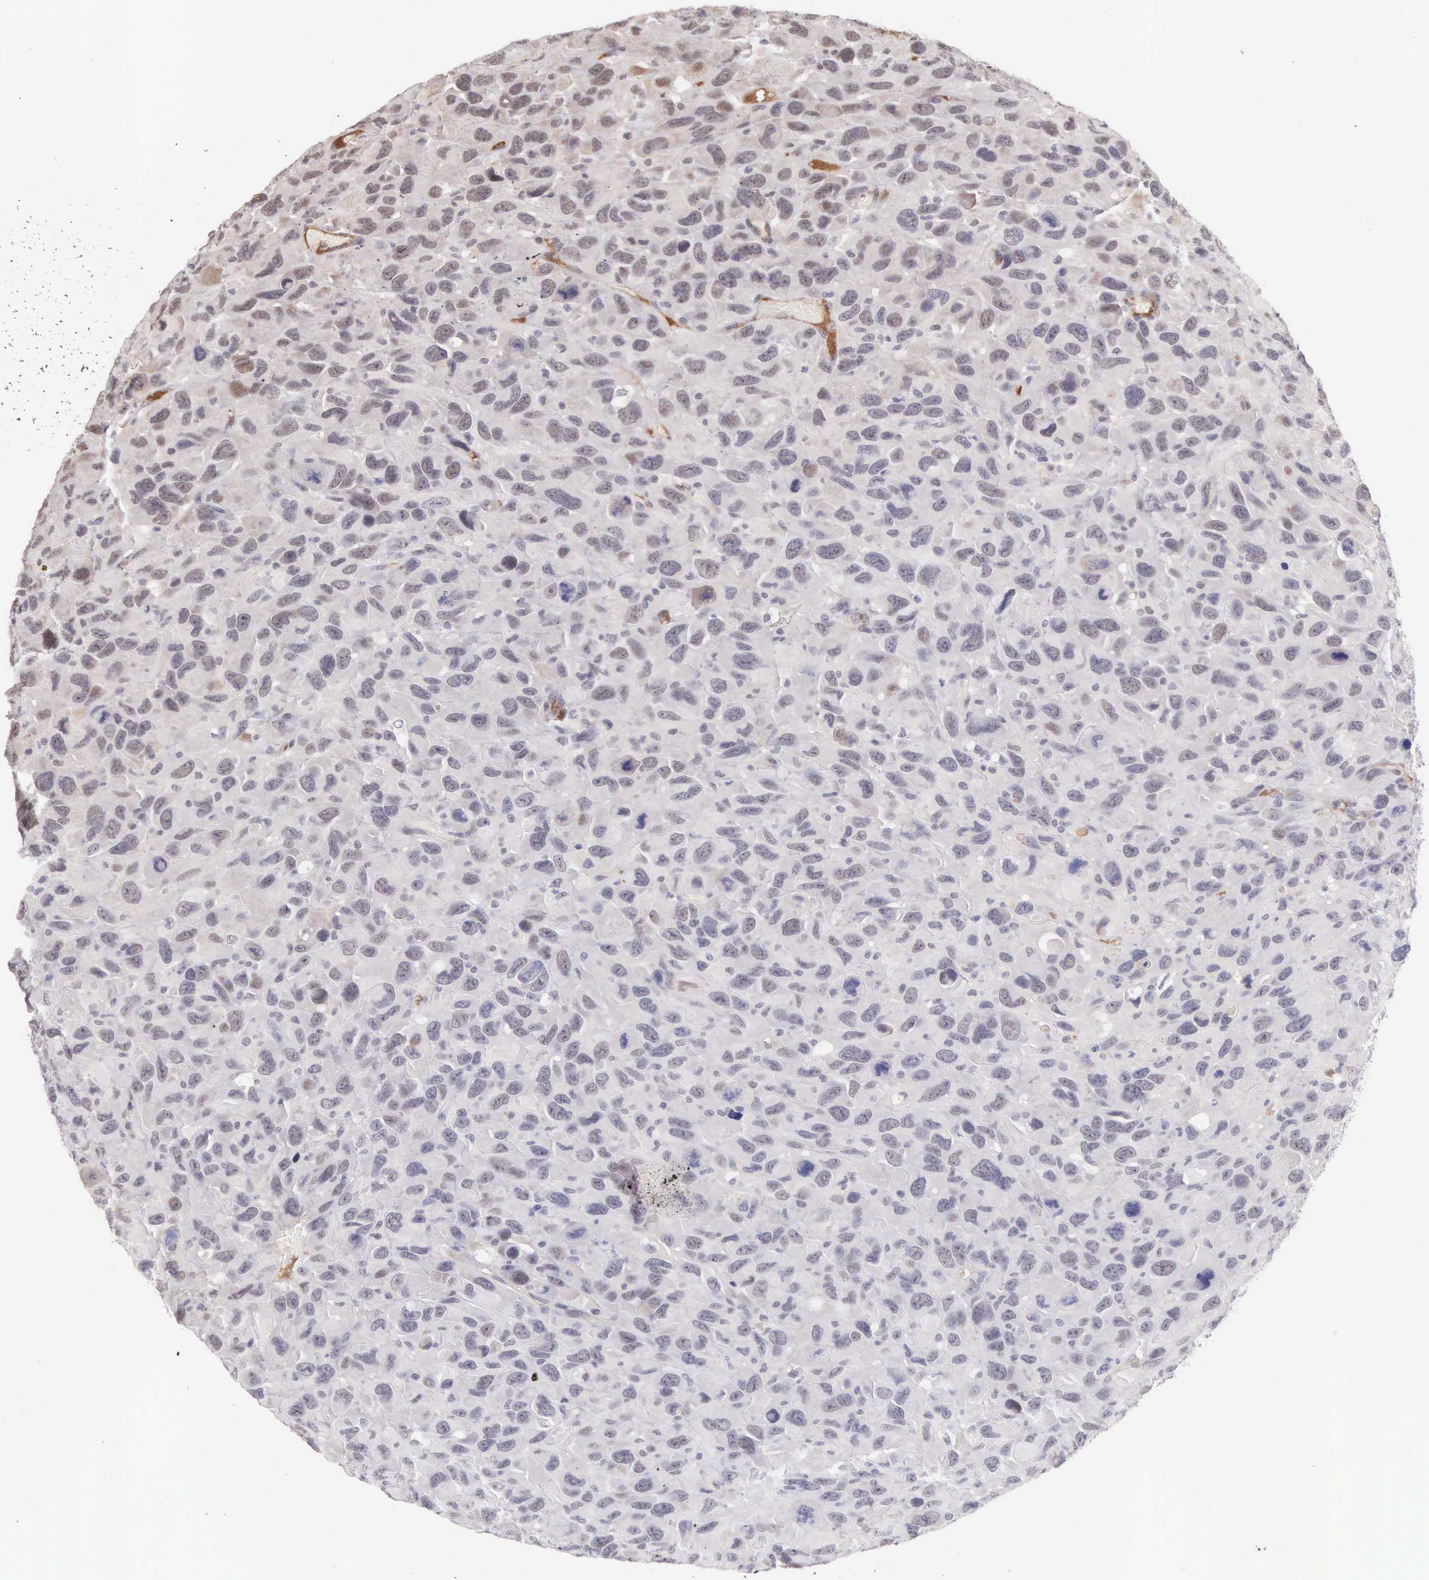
{"staining": {"intensity": "moderate", "quantity": "<25%", "location": "nuclear"}, "tissue": "renal cancer", "cell_type": "Tumor cells", "image_type": "cancer", "snomed": [{"axis": "morphology", "description": "Adenocarcinoma, NOS"}, {"axis": "topography", "description": "Kidney"}], "caption": "Immunohistochemistry photomicrograph of renal cancer stained for a protein (brown), which shows low levels of moderate nuclear positivity in about <25% of tumor cells.", "gene": "HMGXB4", "patient": {"sex": "male", "age": 79}}